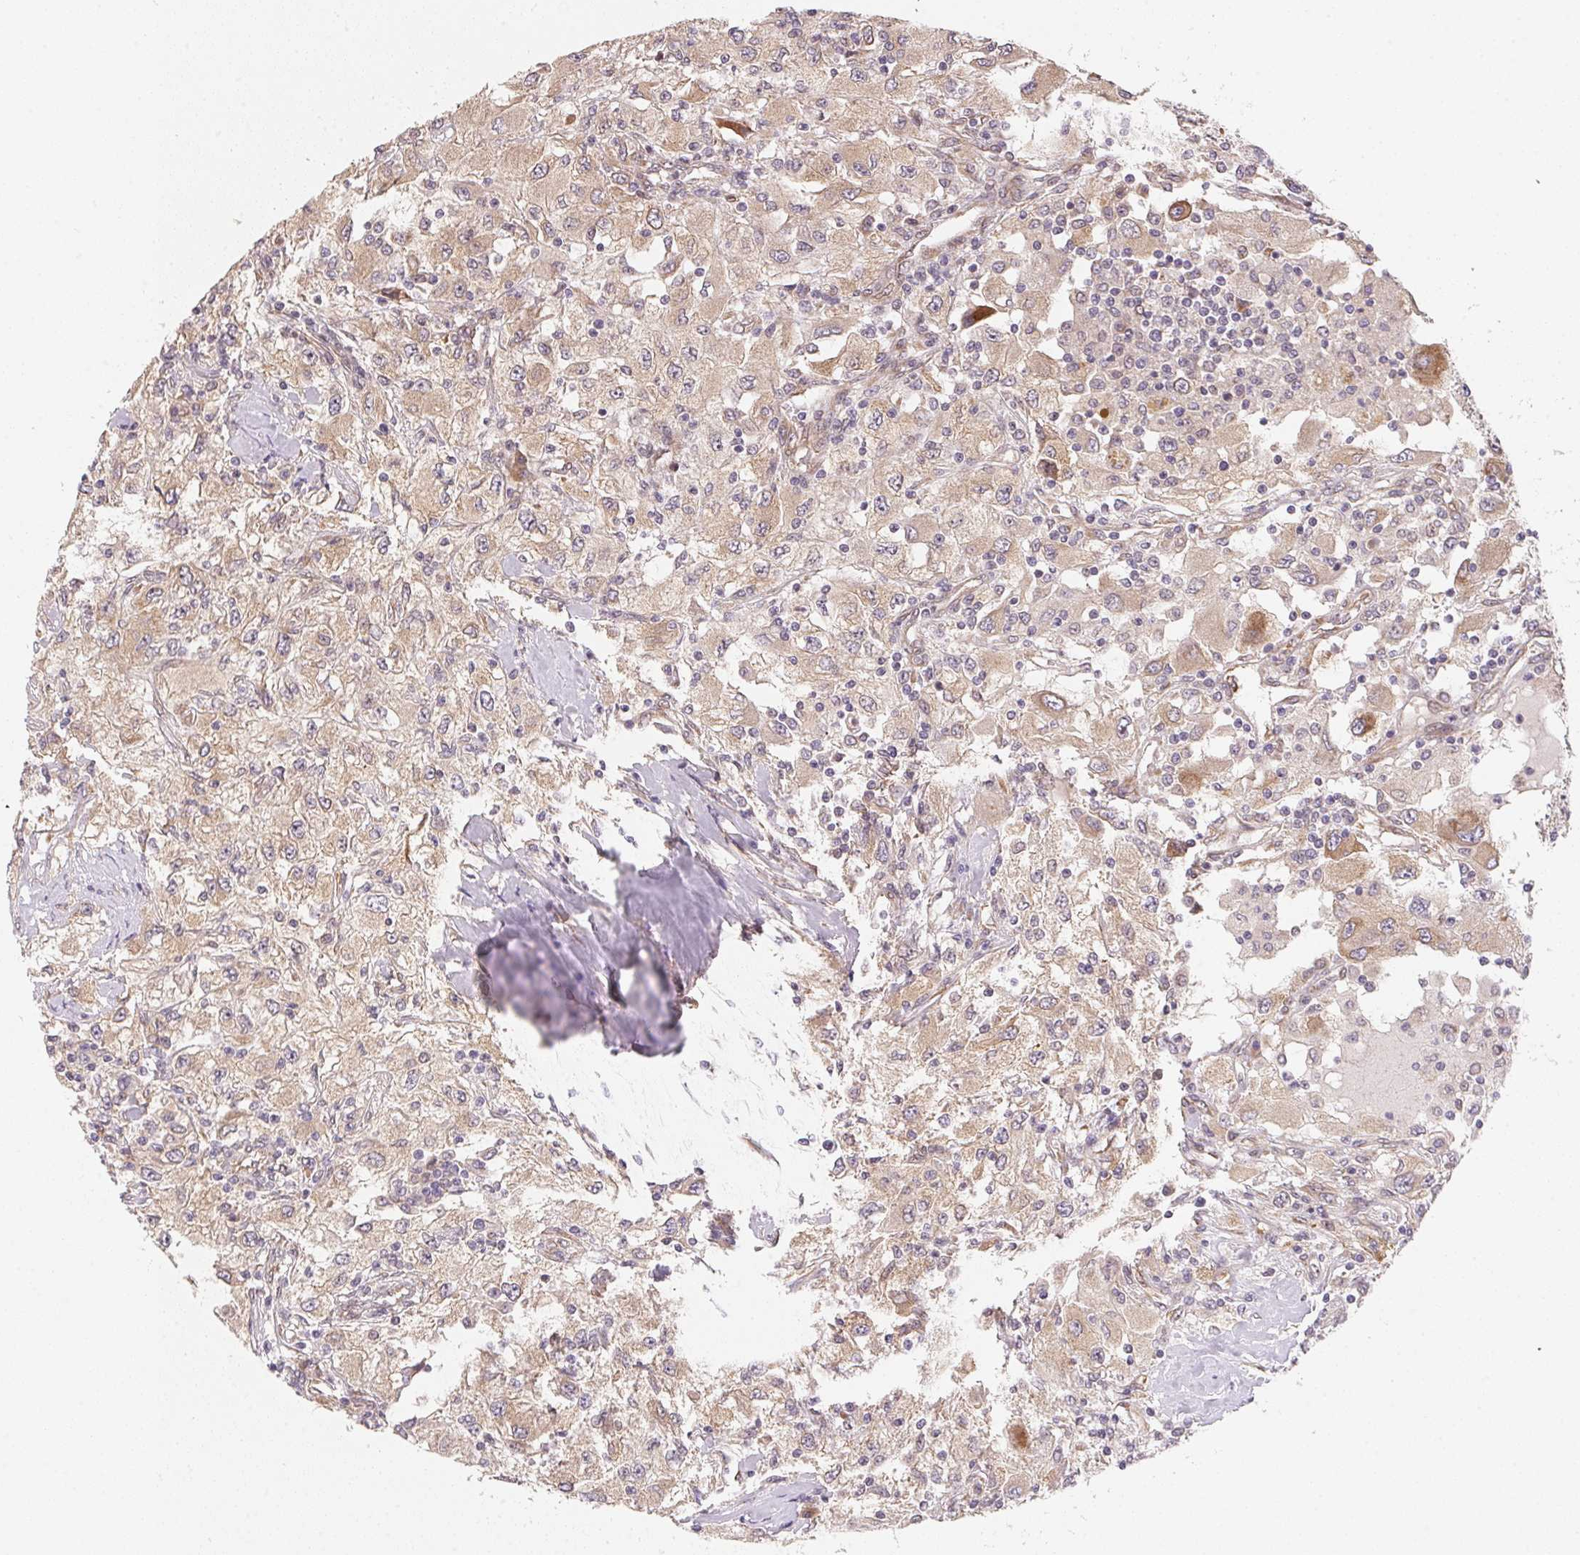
{"staining": {"intensity": "weak", "quantity": "25%-75%", "location": "cytoplasmic/membranous"}, "tissue": "renal cancer", "cell_type": "Tumor cells", "image_type": "cancer", "snomed": [{"axis": "morphology", "description": "Adenocarcinoma, NOS"}, {"axis": "topography", "description": "Kidney"}], "caption": "Immunohistochemical staining of human renal adenocarcinoma displays low levels of weak cytoplasmic/membranous positivity in approximately 25%-75% of tumor cells.", "gene": "EI24", "patient": {"sex": "female", "age": 67}}